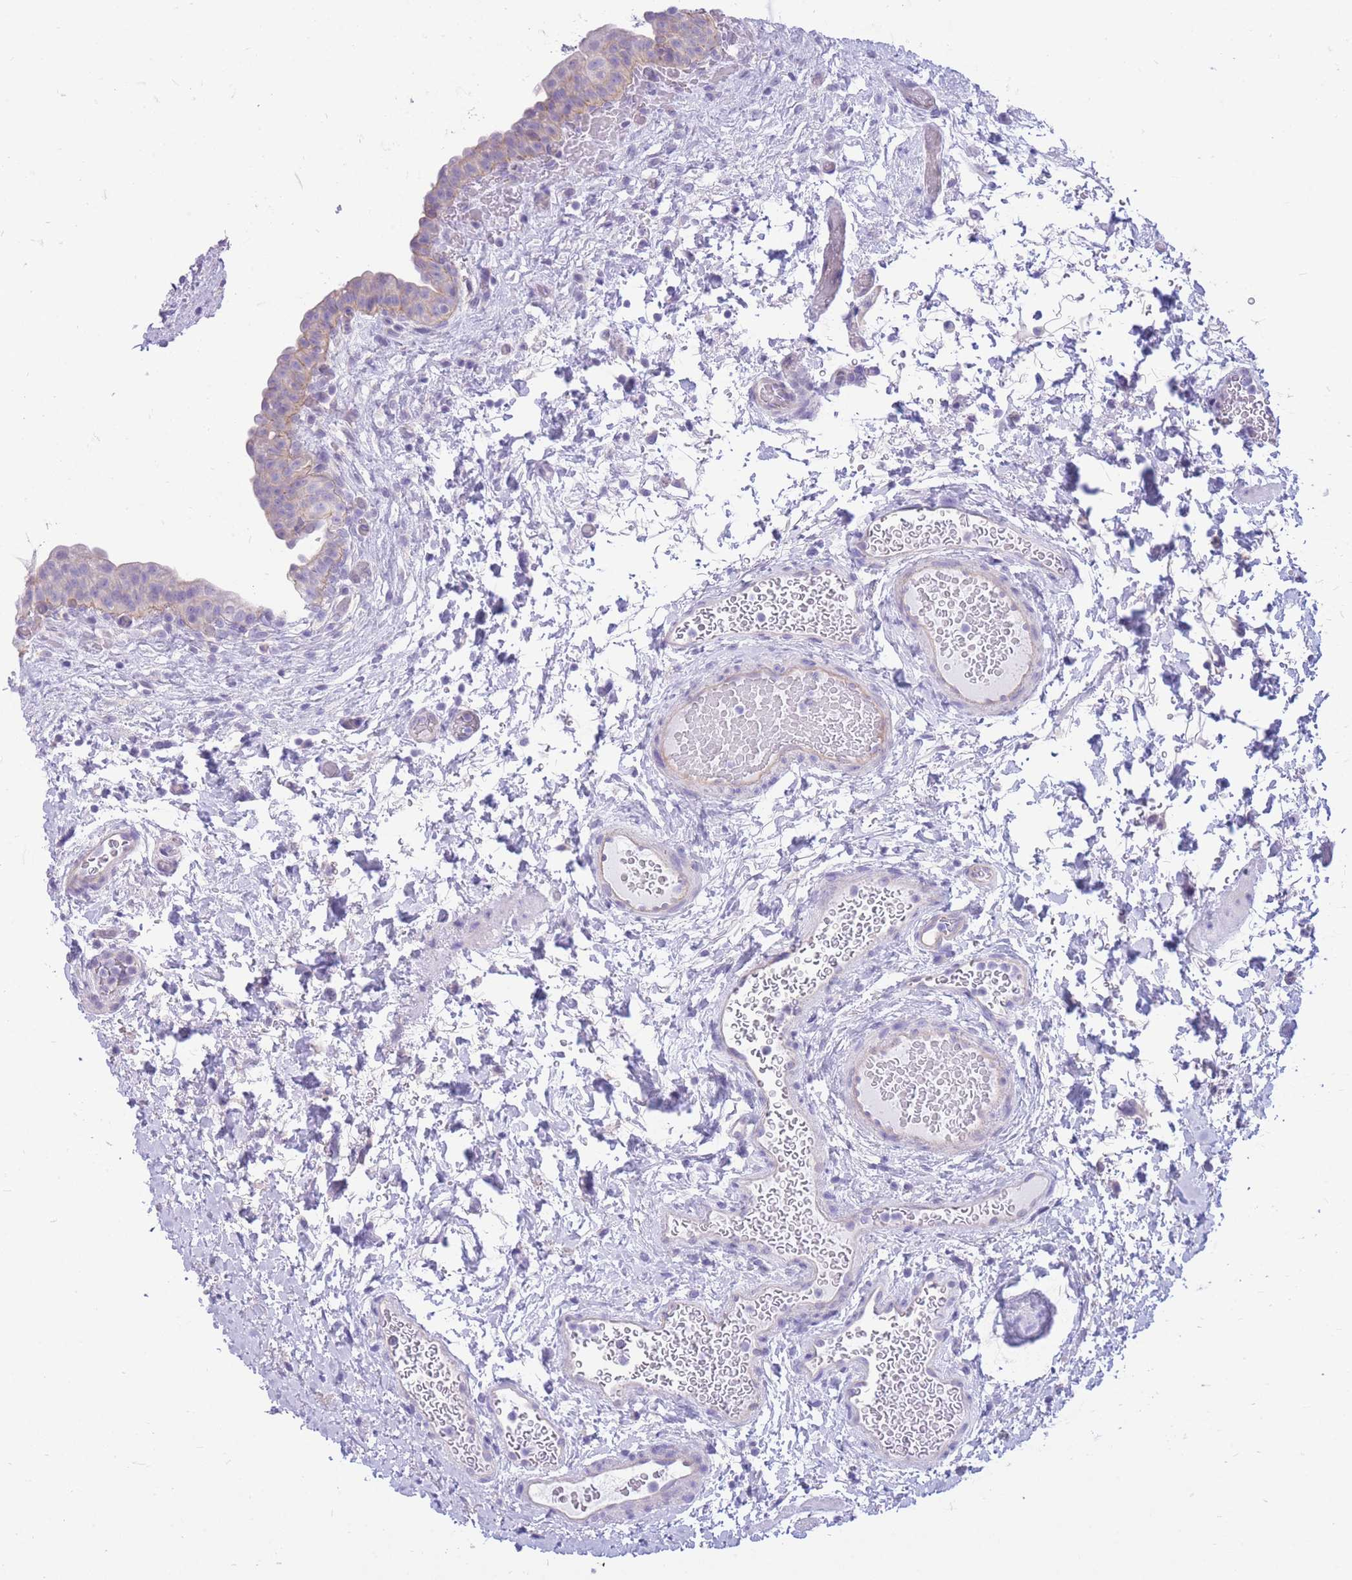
{"staining": {"intensity": "negative", "quantity": "none", "location": "none"}, "tissue": "urinary bladder", "cell_type": "Urothelial cells", "image_type": "normal", "snomed": [{"axis": "morphology", "description": "Normal tissue, NOS"}, {"axis": "topography", "description": "Urinary bladder"}], "caption": "Immunohistochemistry image of benign urinary bladder stained for a protein (brown), which demonstrates no positivity in urothelial cells.", "gene": "ZNF311", "patient": {"sex": "male", "age": 69}}